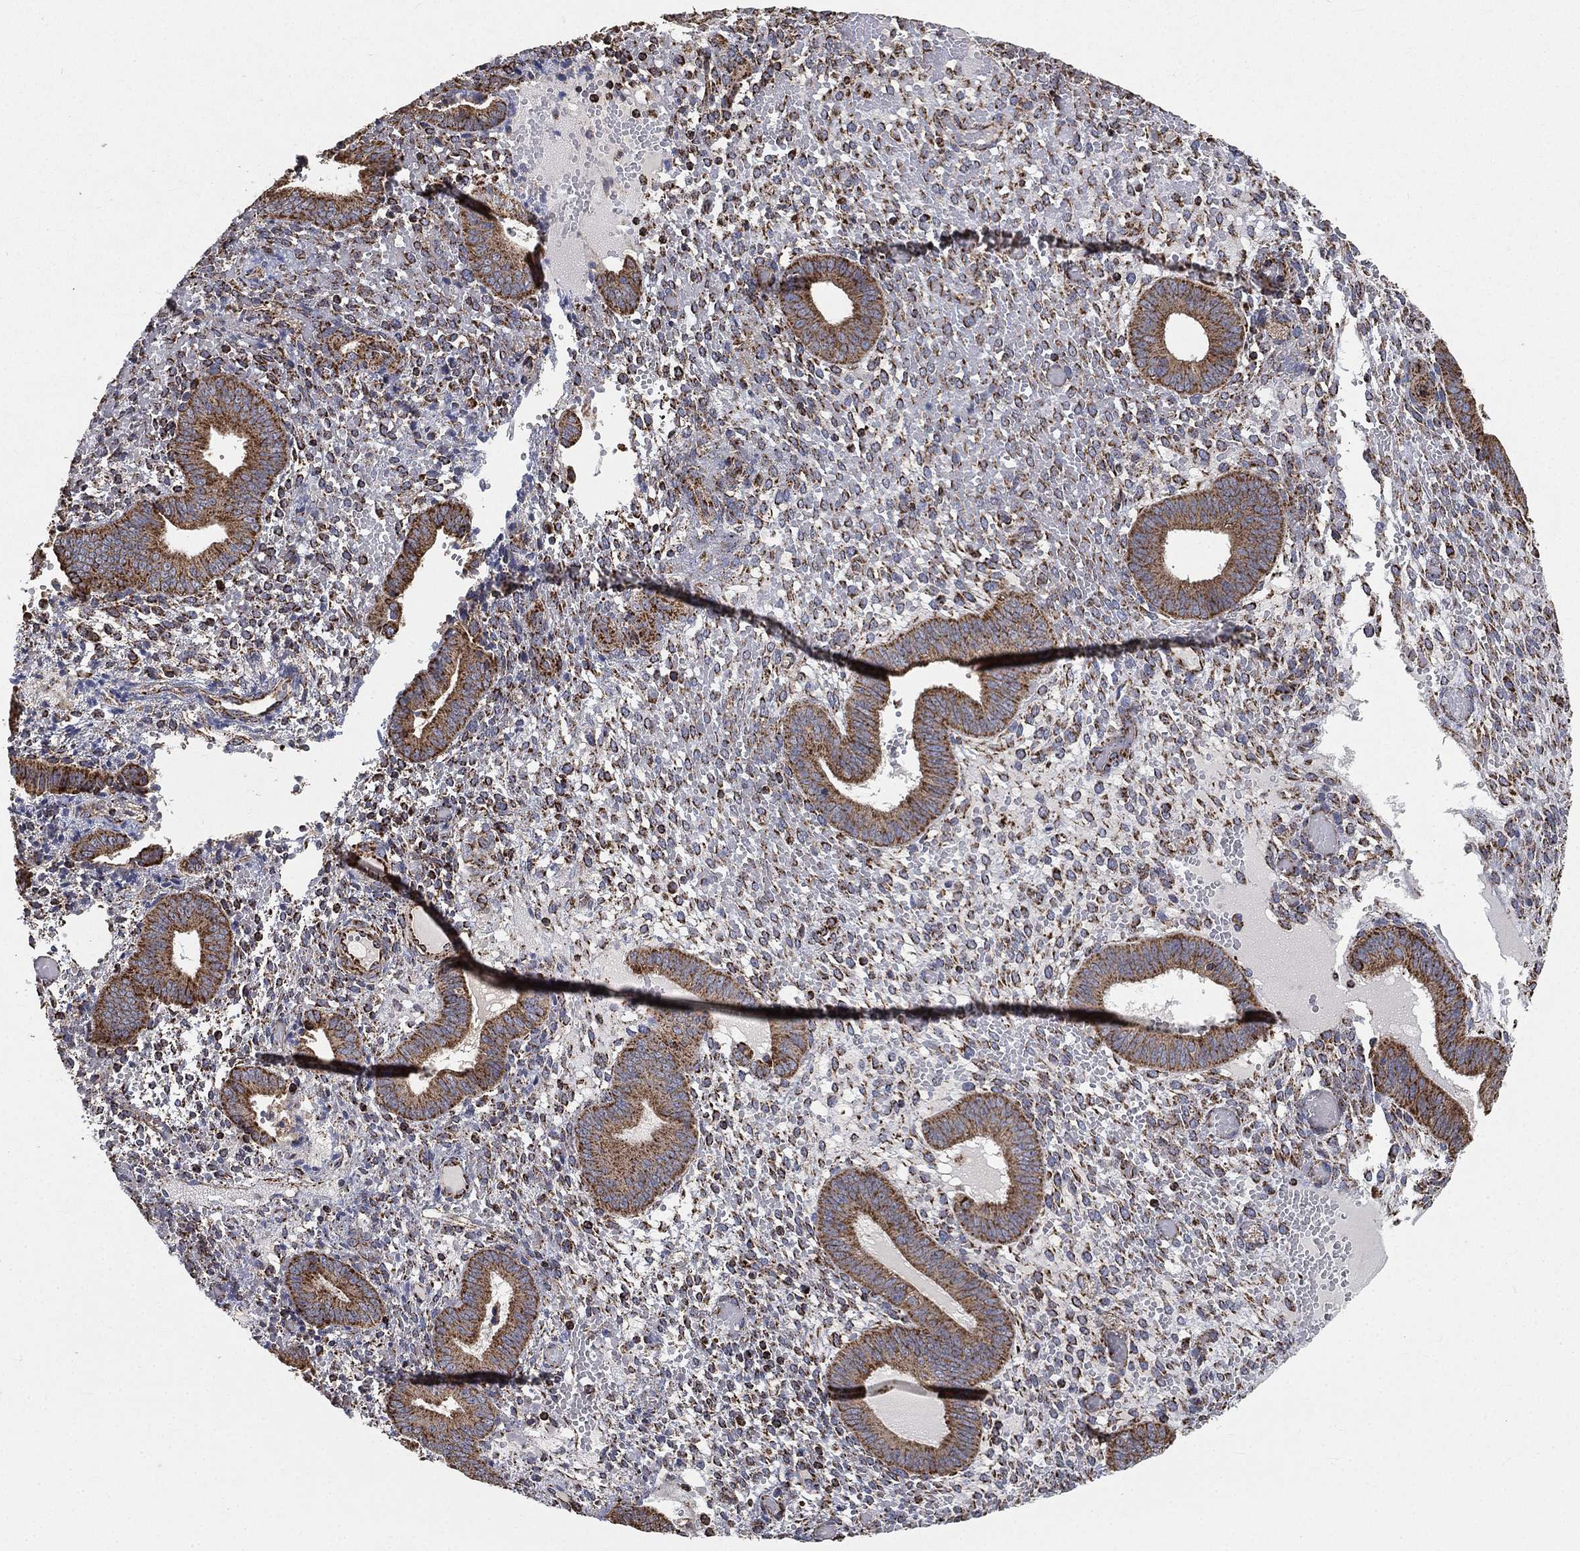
{"staining": {"intensity": "strong", "quantity": ">75%", "location": "cytoplasmic/membranous"}, "tissue": "endometrium", "cell_type": "Cells in endometrial stroma", "image_type": "normal", "snomed": [{"axis": "morphology", "description": "Normal tissue, NOS"}, {"axis": "topography", "description": "Endometrium"}], "caption": "Immunohistochemistry (IHC) (DAB) staining of normal human endometrium displays strong cytoplasmic/membranous protein positivity in about >75% of cells in endometrial stroma.", "gene": "SLC38A7", "patient": {"sex": "female", "age": 42}}